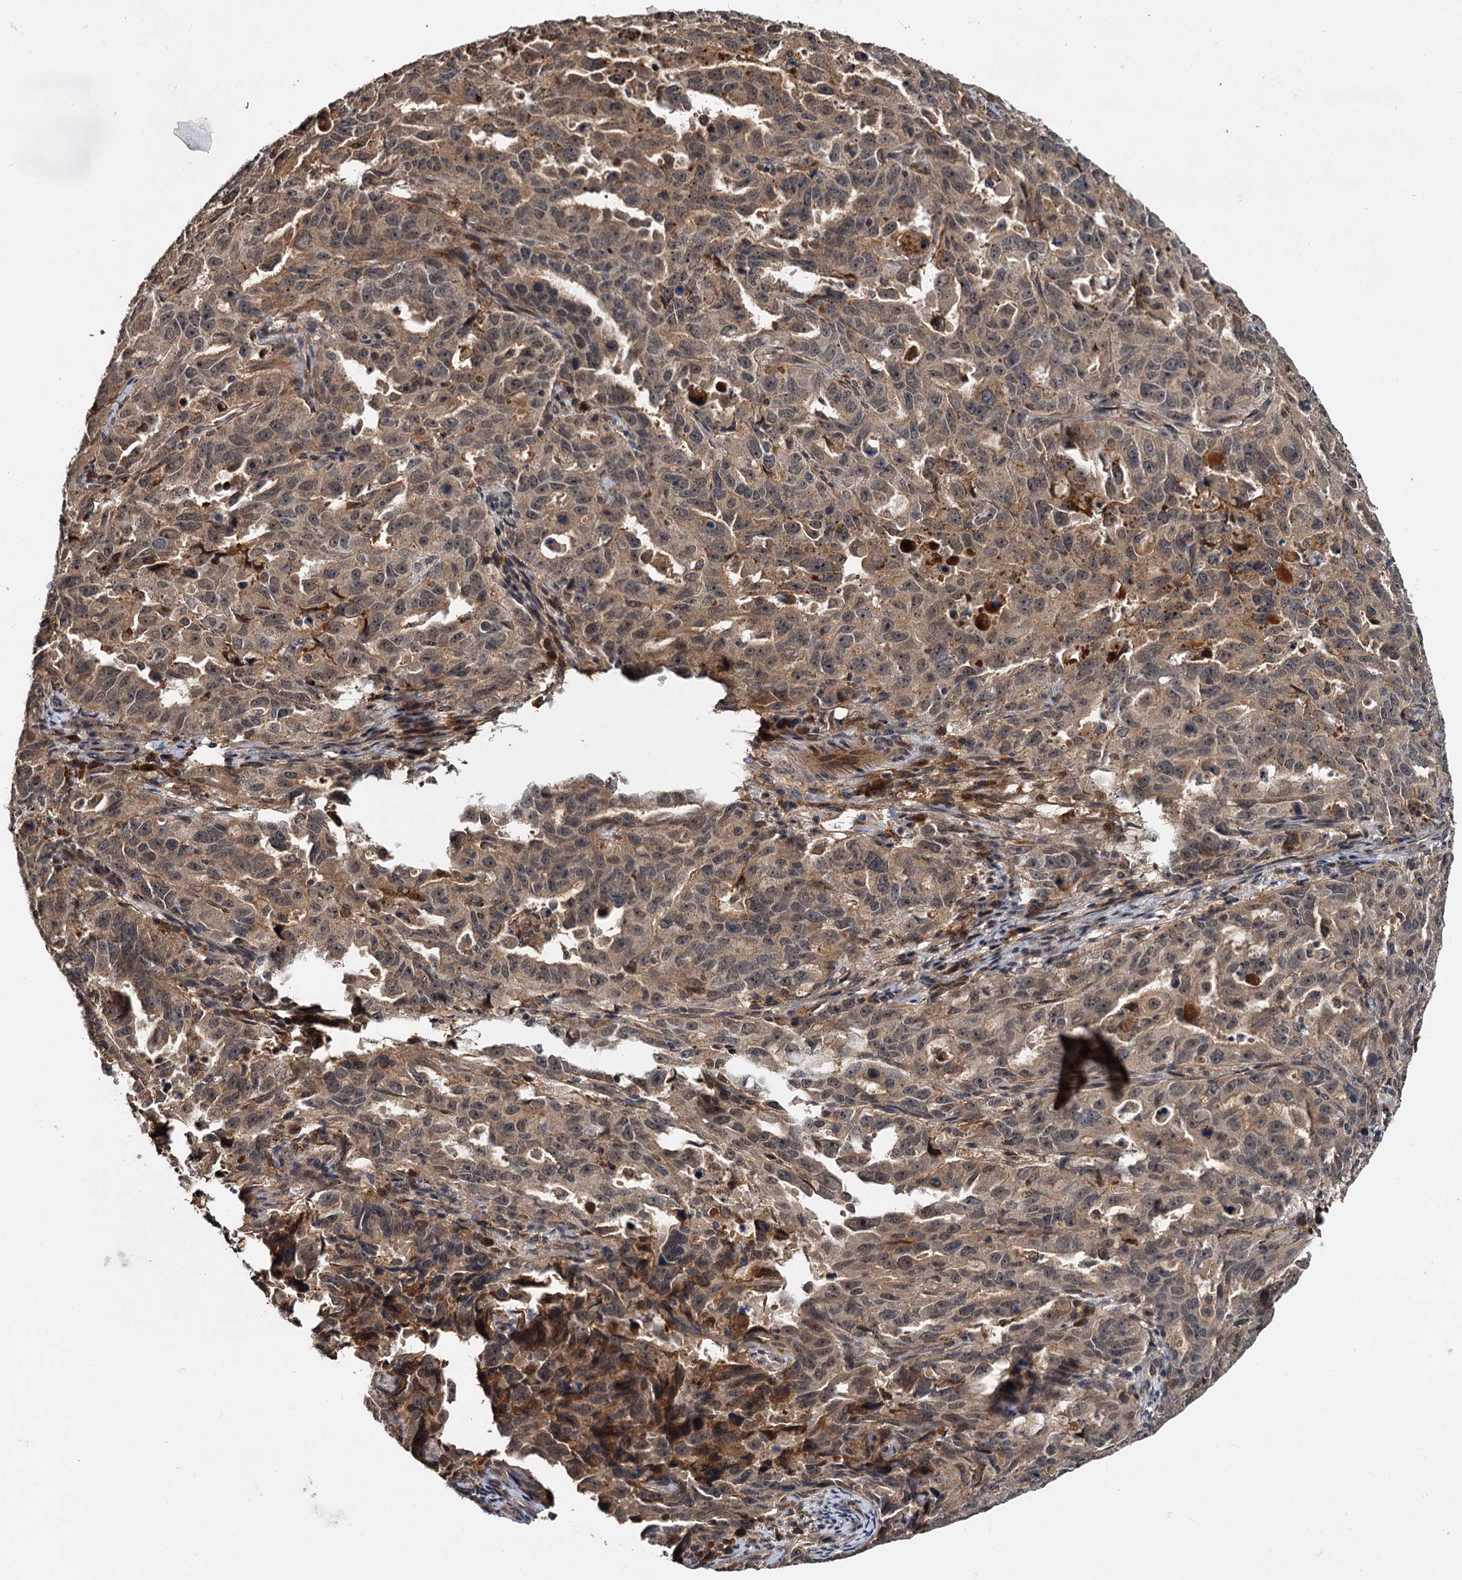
{"staining": {"intensity": "moderate", "quantity": "25%-75%", "location": "cytoplasmic/membranous"}, "tissue": "endometrial cancer", "cell_type": "Tumor cells", "image_type": "cancer", "snomed": [{"axis": "morphology", "description": "Adenocarcinoma, NOS"}, {"axis": "topography", "description": "Endometrium"}], "caption": "Protein staining exhibits moderate cytoplasmic/membranous staining in approximately 25%-75% of tumor cells in adenocarcinoma (endometrial).", "gene": "MBD6", "patient": {"sex": "female", "age": 65}}